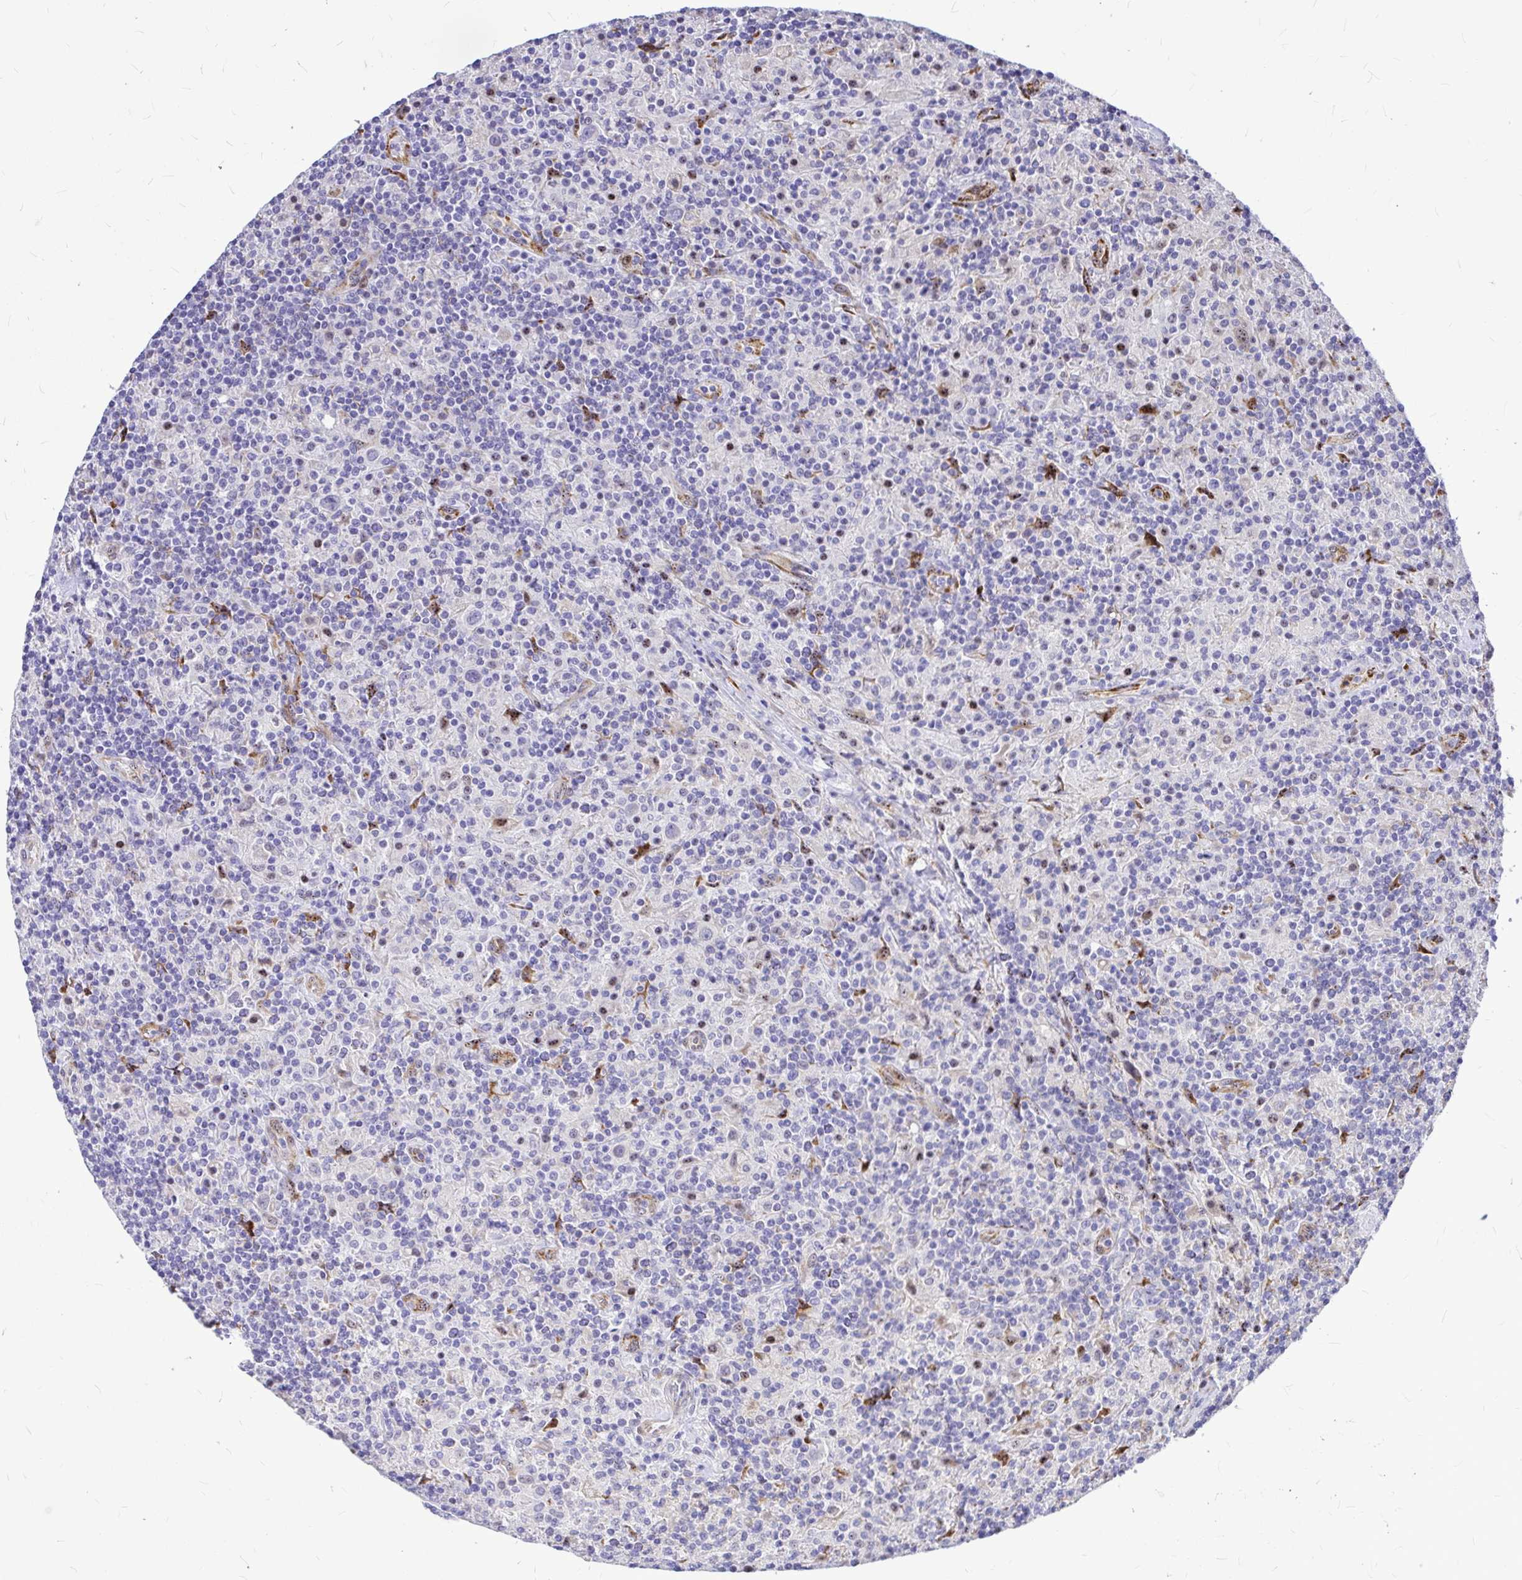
{"staining": {"intensity": "negative", "quantity": "none", "location": "none"}, "tissue": "lymphoma", "cell_type": "Tumor cells", "image_type": "cancer", "snomed": [{"axis": "morphology", "description": "Hodgkin's disease, NOS"}, {"axis": "topography", "description": "Lymph node"}], "caption": "High magnification brightfield microscopy of Hodgkin's disease stained with DAB (brown) and counterstained with hematoxylin (blue): tumor cells show no significant staining.", "gene": "GABBR2", "patient": {"sex": "male", "age": 70}}